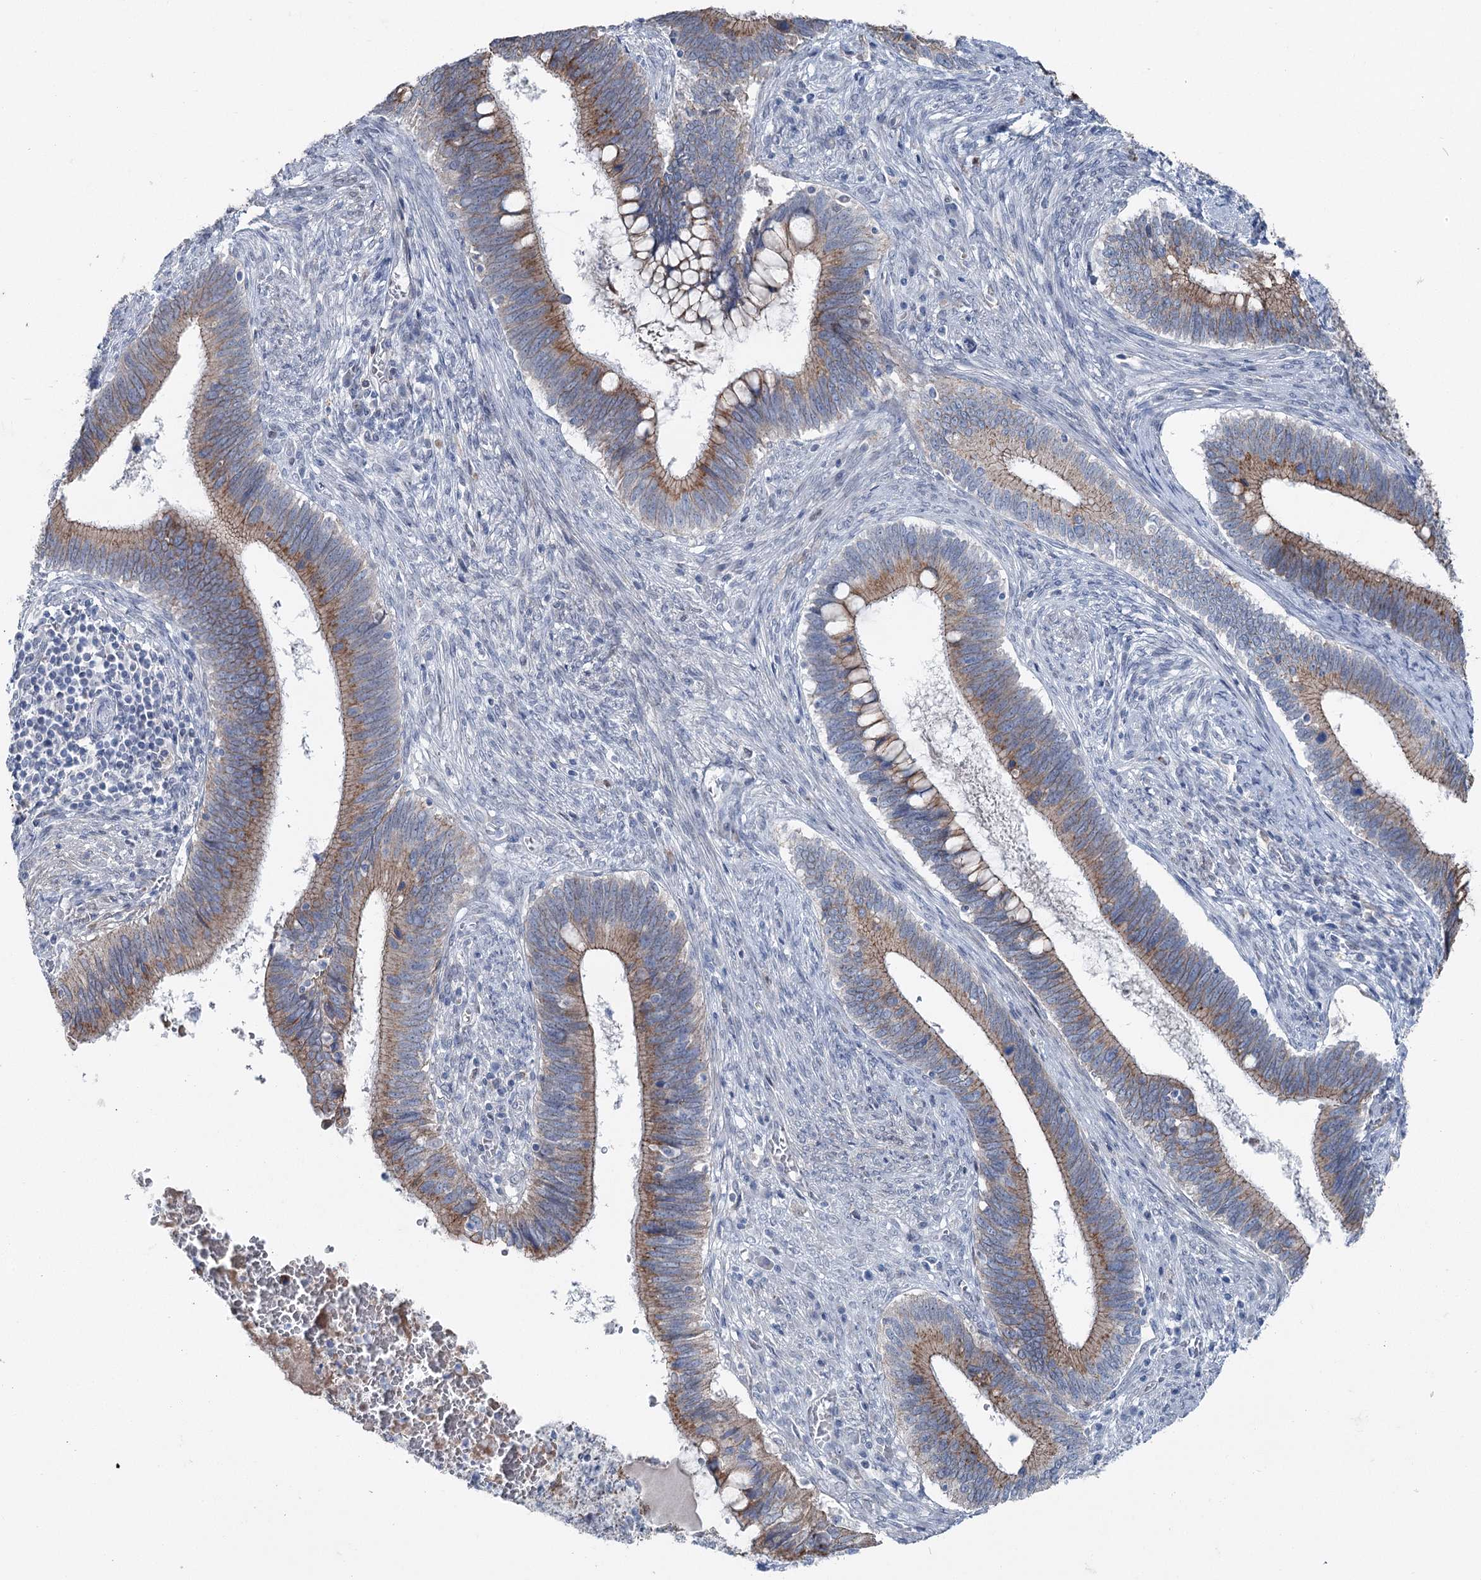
{"staining": {"intensity": "moderate", "quantity": "25%-75%", "location": "cytoplasmic/membranous"}, "tissue": "cervical cancer", "cell_type": "Tumor cells", "image_type": "cancer", "snomed": [{"axis": "morphology", "description": "Adenocarcinoma, NOS"}, {"axis": "topography", "description": "Cervix"}], "caption": "Moderate cytoplasmic/membranous protein staining is appreciated in about 25%-75% of tumor cells in adenocarcinoma (cervical).", "gene": "FAM120B", "patient": {"sex": "female", "age": 42}}